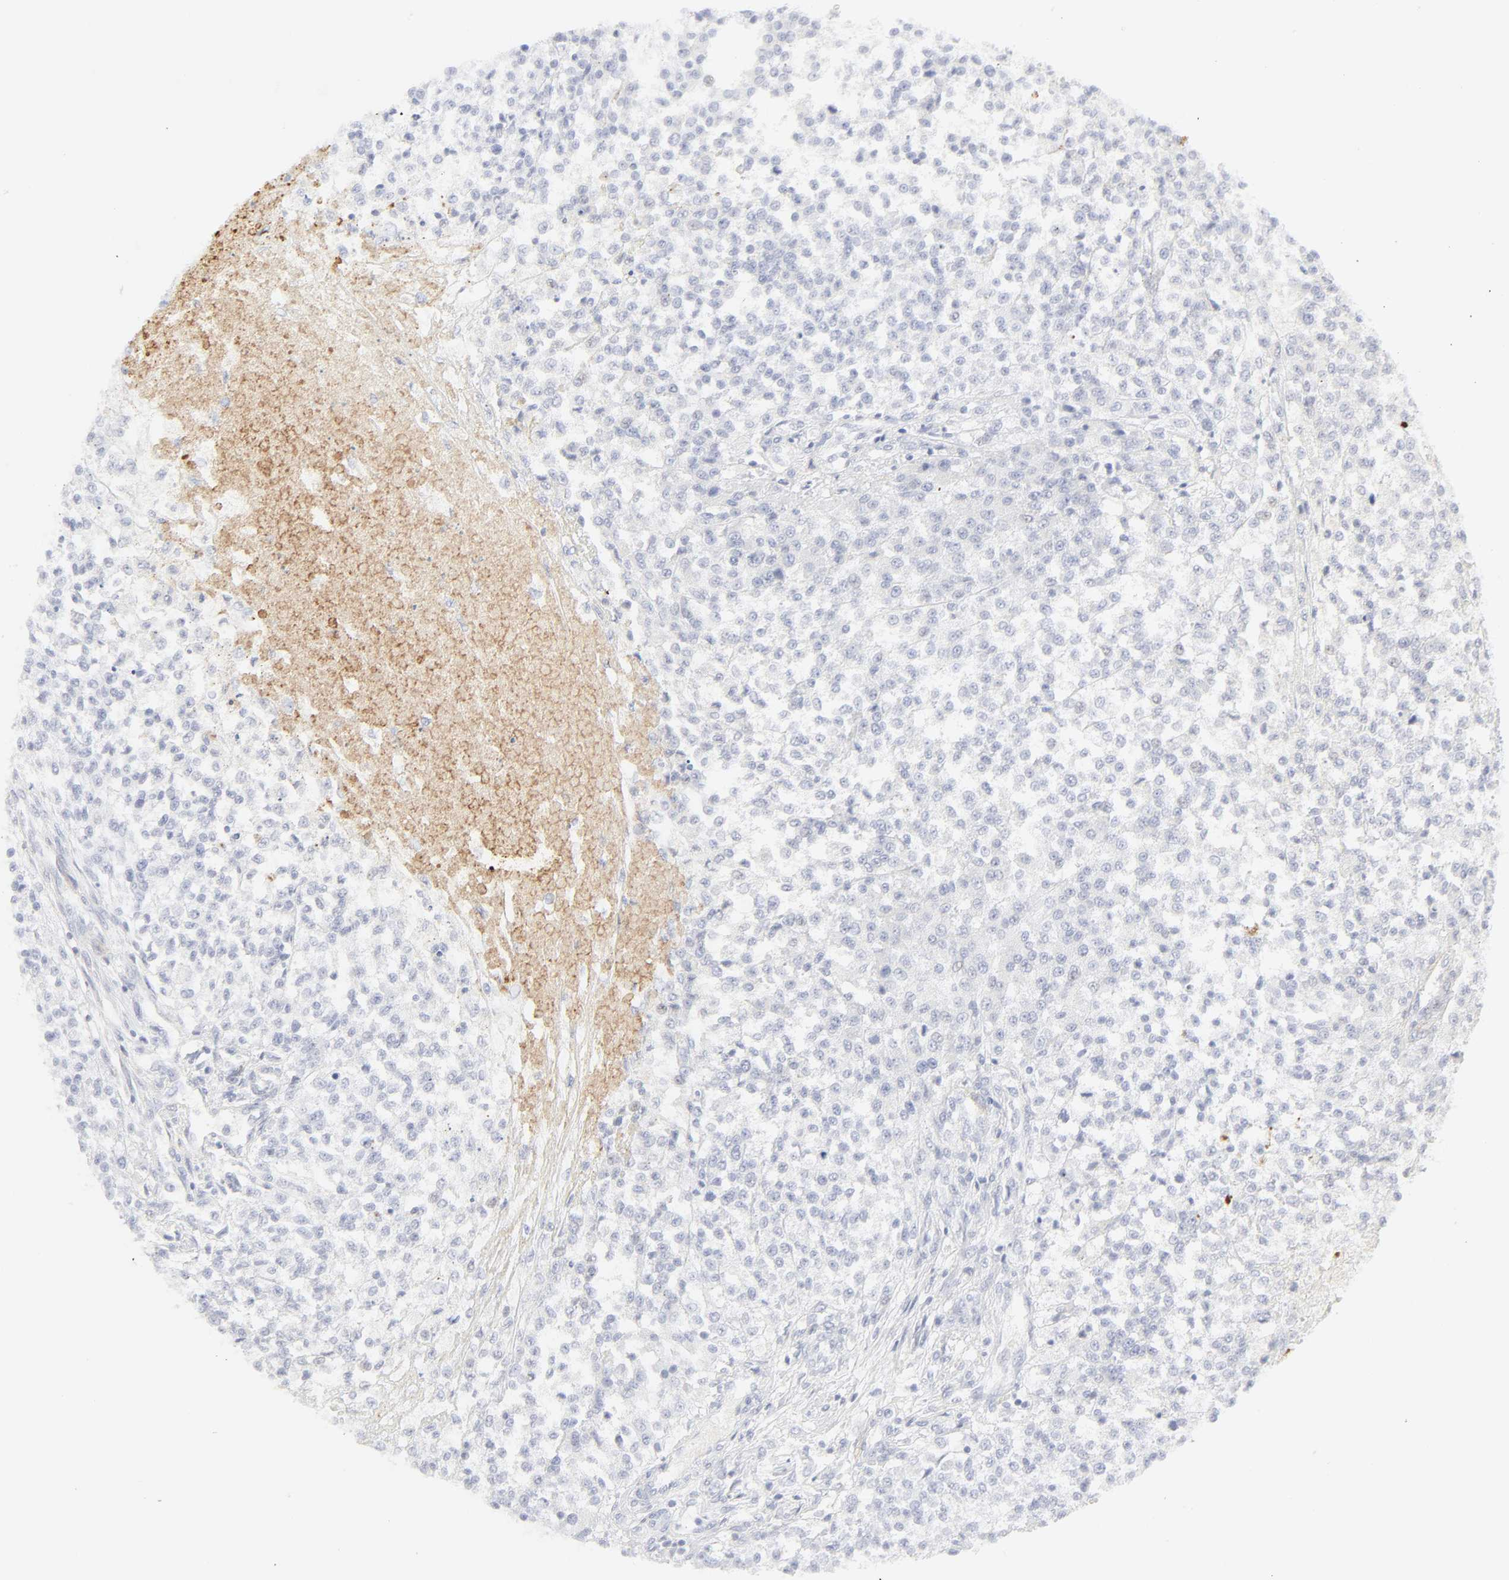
{"staining": {"intensity": "negative", "quantity": "none", "location": "none"}, "tissue": "testis cancer", "cell_type": "Tumor cells", "image_type": "cancer", "snomed": [{"axis": "morphology", "description": "Seminoma, NOS"}, {"axis": "topography", "description": "Testis"}], "caption": "IHC photomicrograph of neoplastic tissue: testis cancer (seminoma) stained with DAB (3,3'-diaminobenzidine) exhibits no significant protein staining in tumor cells.", "gene": "CCR7", "patient": {"sex": "male", "age": 59}}